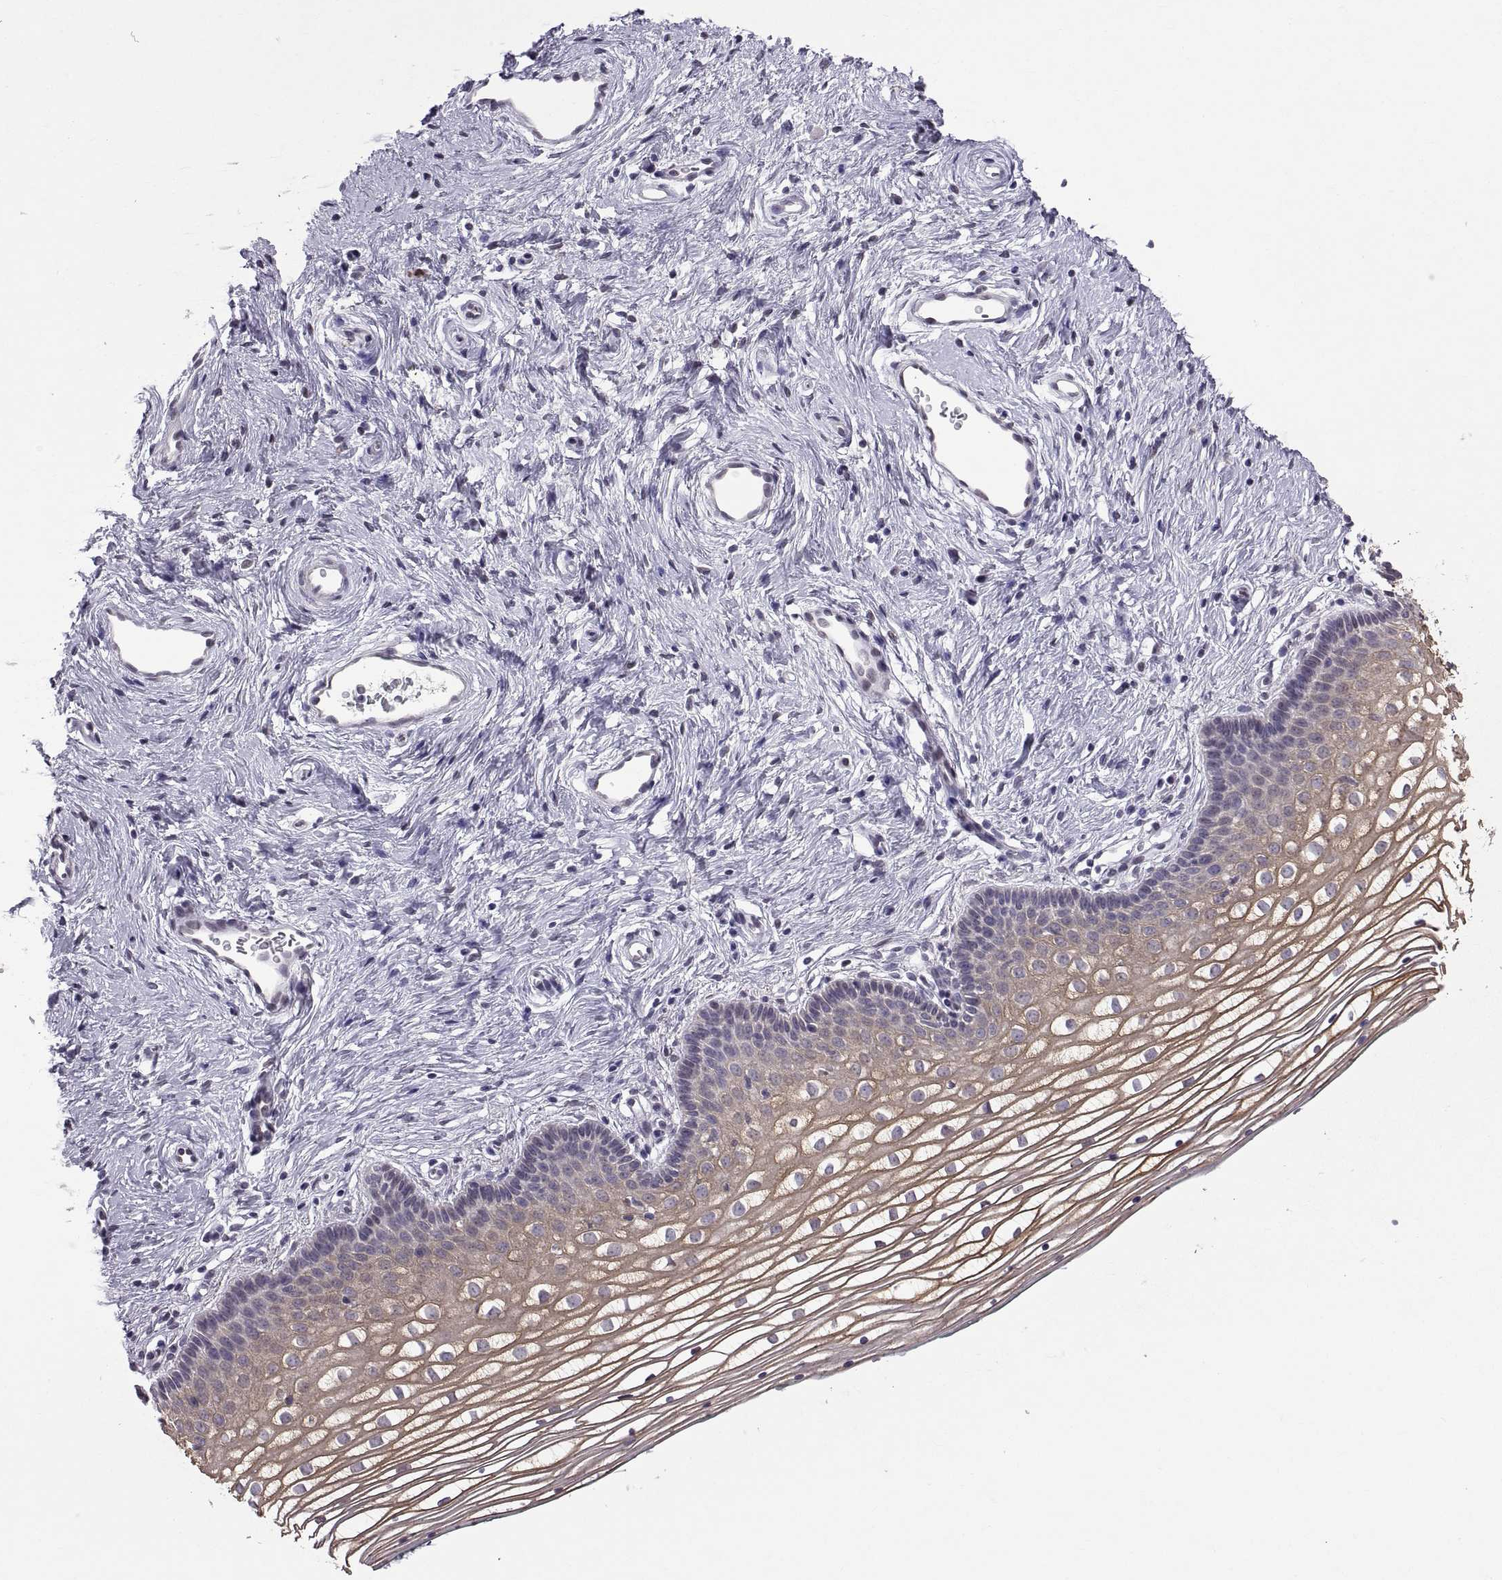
{"staining": {"intensity": "moderate", "quantity": ">75%", "location": "cytoplasmic/membranous"}, "tissue": "vagina", "cell_type": "Squamous epithelial cells", "image_type": "normal", "snomed": [{"axis": "morphology", "description": "Normal tissue, NOS"}, {"axis": "topography", "description": "Vagina"}], "caption": "IHC staining of unremarkable vagina, which exhibits medium levels of moderate cytoplasmic/membranous positivity in about >75% of squamous epithelial cells indicating moderate cytoplasmic/membranous protein staining. The staining was performed using DAB (brown) for protein detection and nuclei were counterstained in hematoxylin (blue).", "gene": "KRT77", "patient": {"sex": "female", "age": 36}}